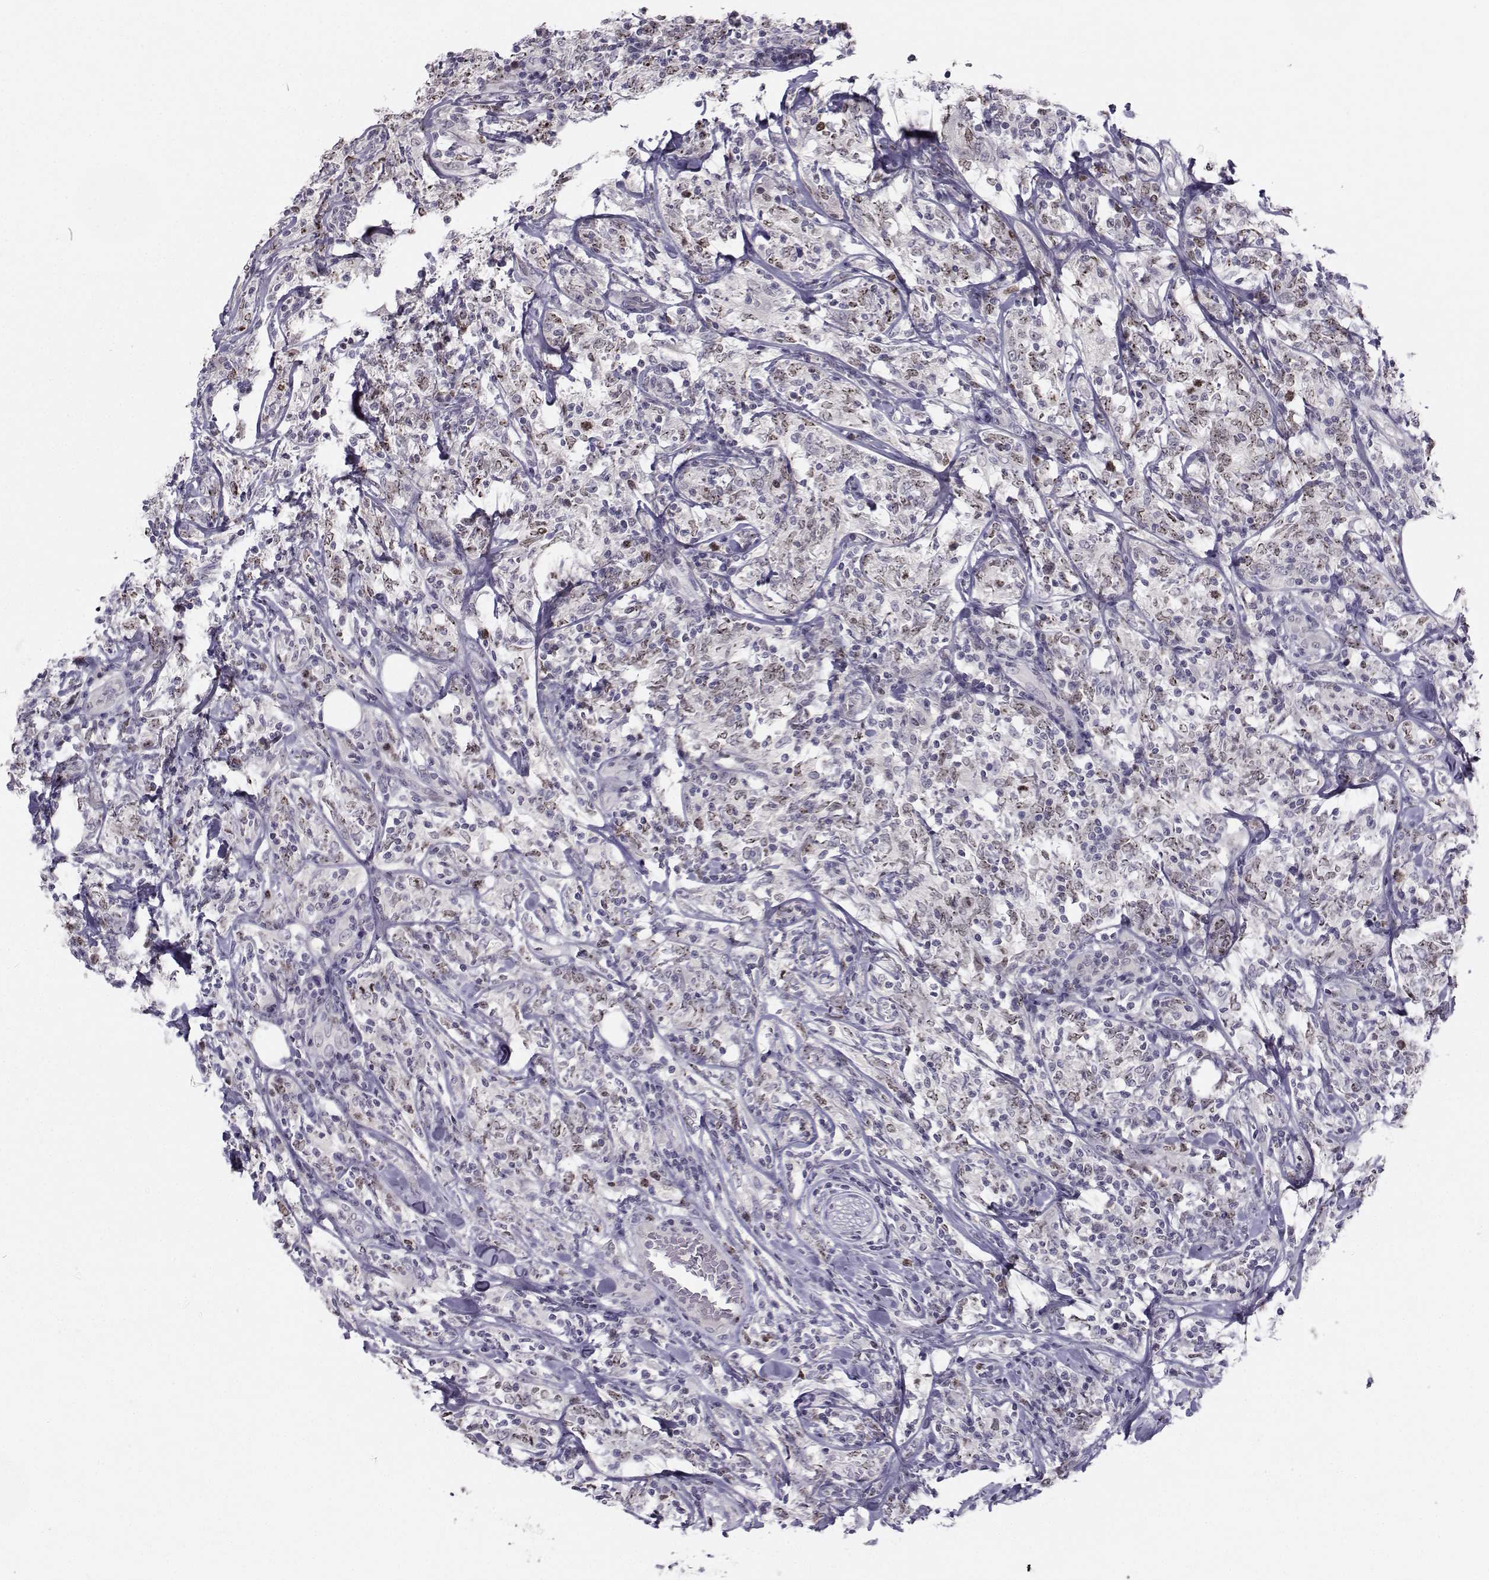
{"staining": {"intensity": "weak", "quantity": "25%-75%", "location": "nuclear"}, "tissue": "lymphoma", "cell_type": "Tumor cells", "image_type": "cancer", "snomed": [{"axis": "morphology", "description": "Malignant lymphoma, non-Hodgkin's type, High grade"}, {"axis": "topography", "description": "Lymph node"}], "caption": "This is a micrograph of immunohistochemistry (IHC) staining of lymphoma, which shows weak staining in the nuclear of tumor cells.", "gene": "LRP8", "patient": {"sex": "female", "age": 84}}